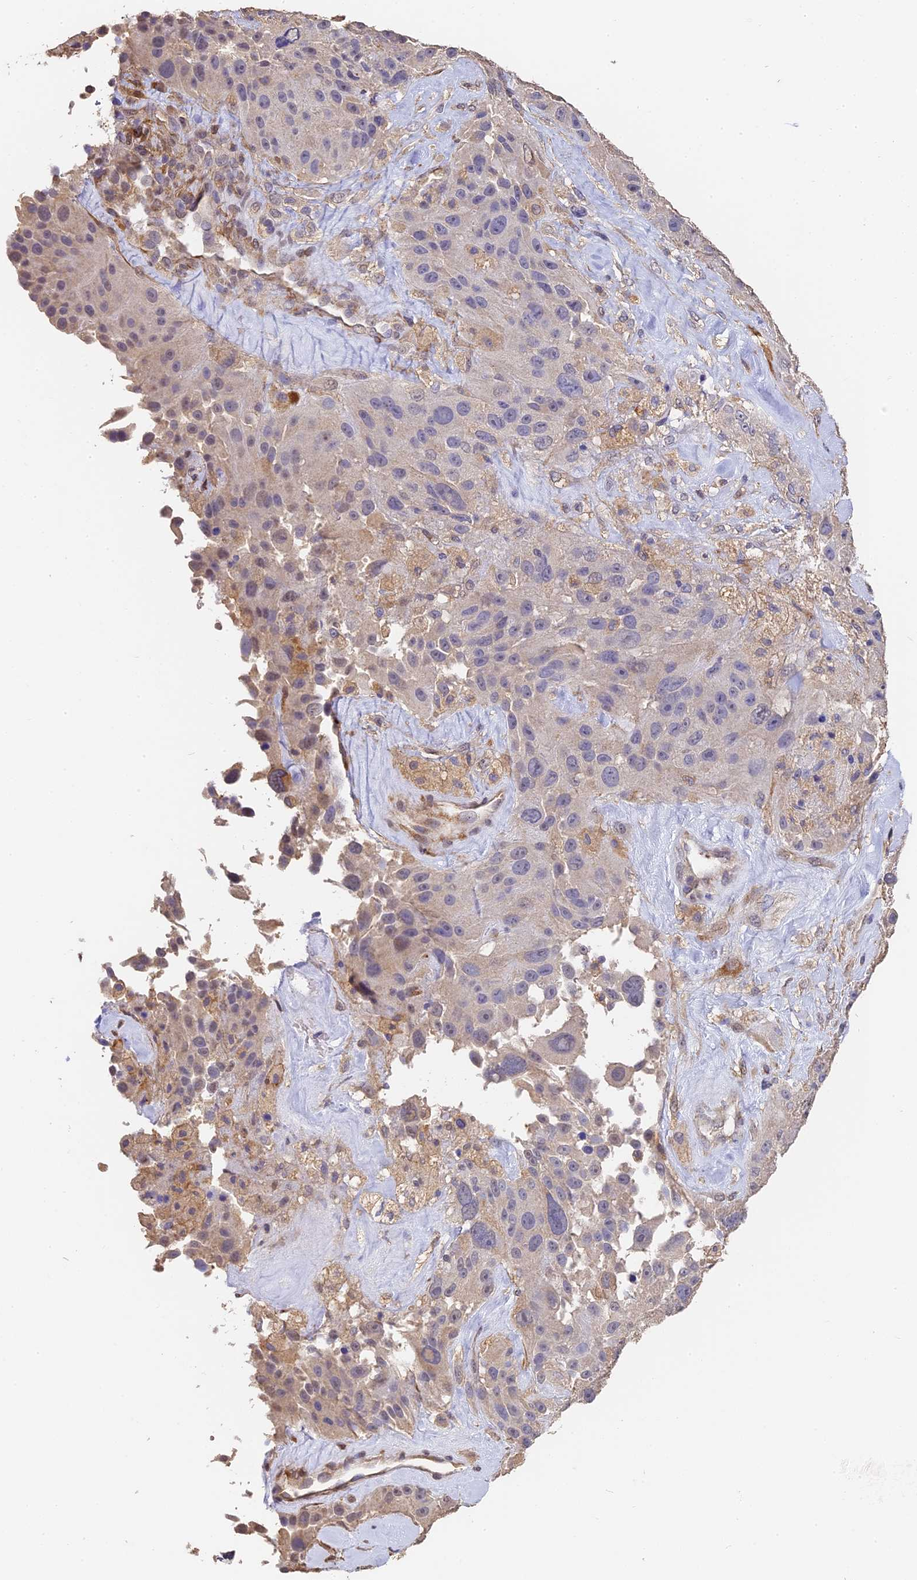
{"staining": {"intensity": "negative", "quantity": "none", "location": "none"}, "tissue": "melanoma", "cell_type": "Tumor cells", "image_type": "cancer", "snomed": [{"axis": "morphology", "description": "Malignant melanoma, Metastatic site"}, {"axis": "topography", "description": "Lymph node"}], "caption": "Protein analysis of melanoma exhibits no significant expression in tumor cells.", "gene": "SLC11A1", "patient": {"sex": "male", "age": 62}}